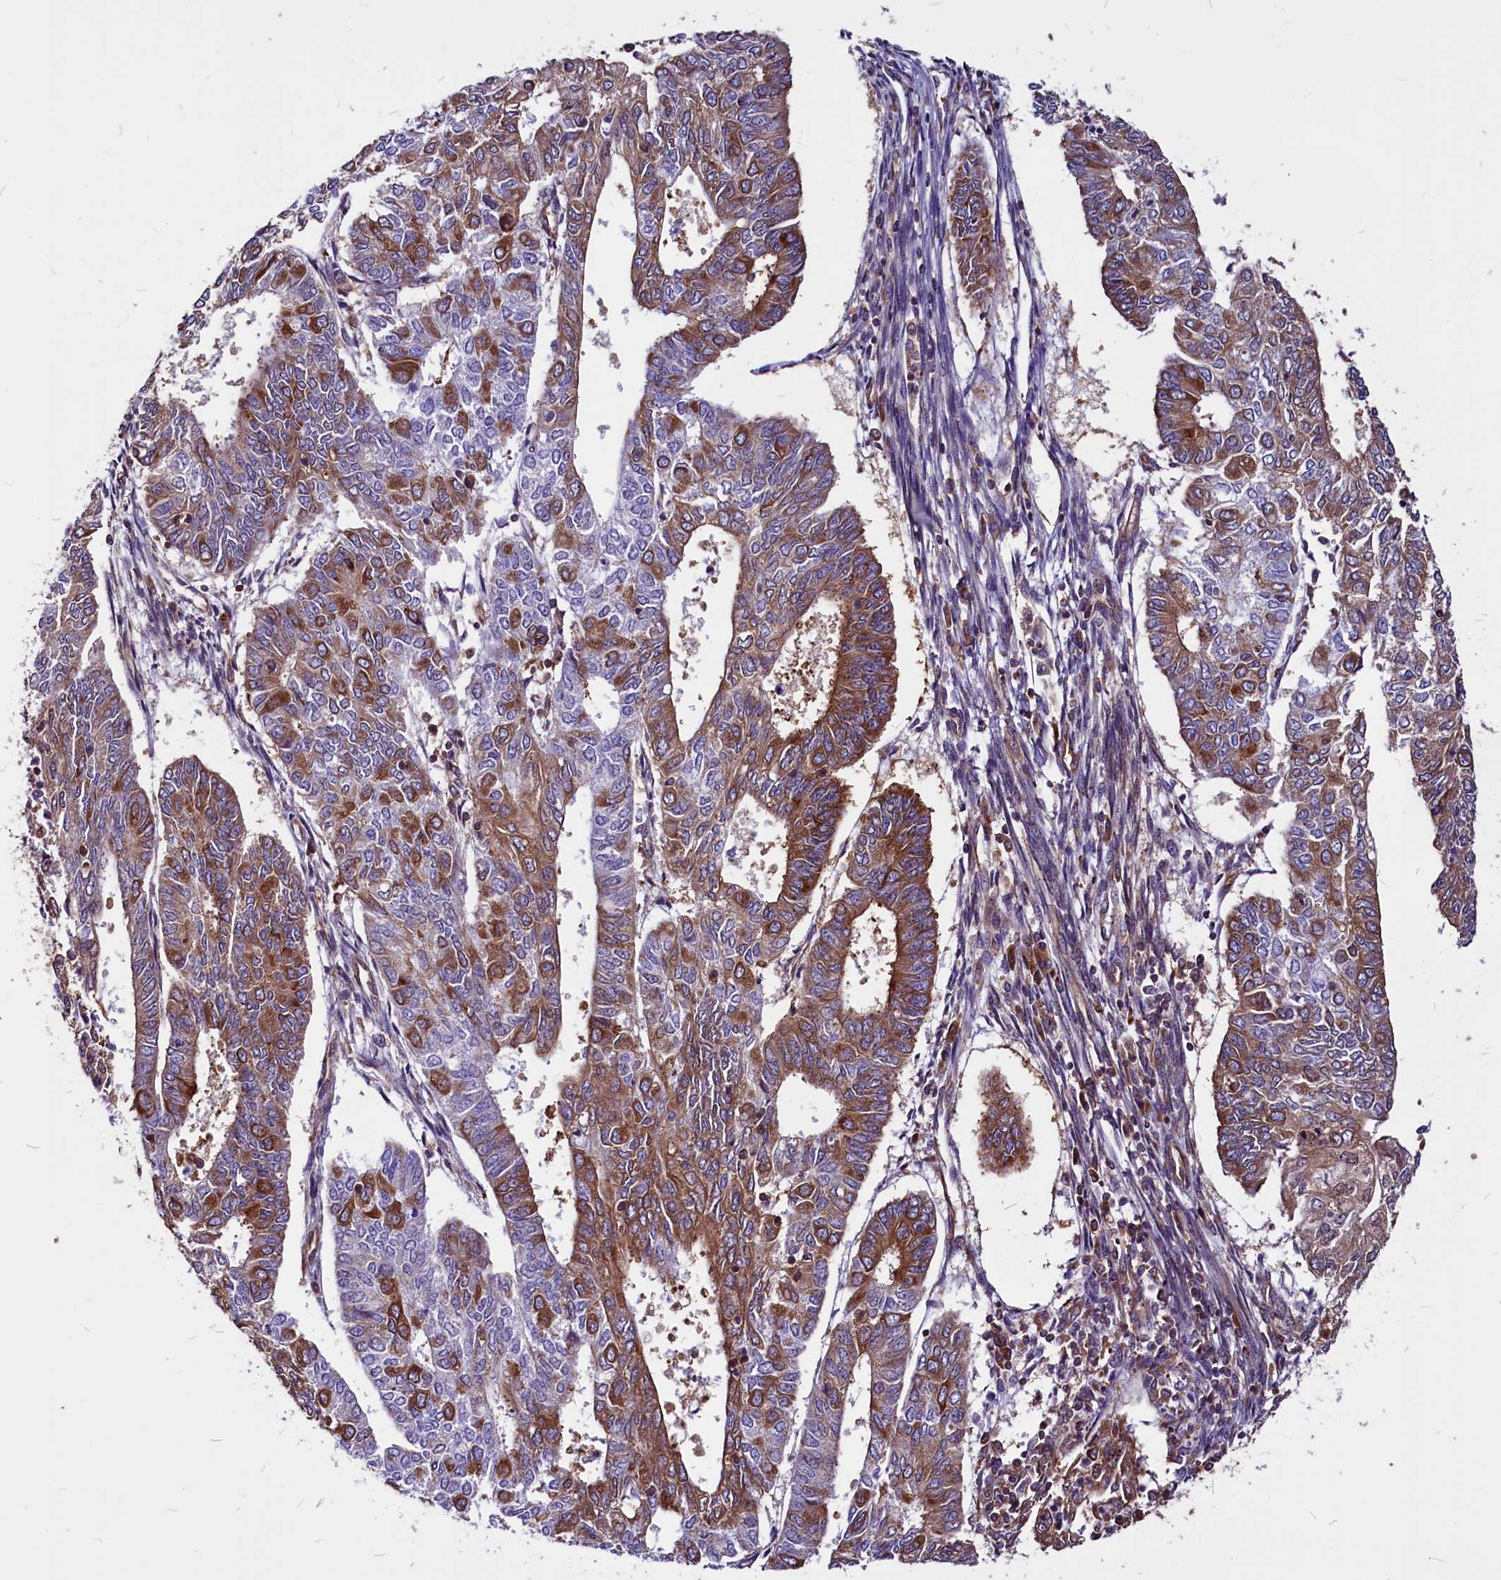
{"staining": {"intensity": "moderate", "quantity": ">75%", "location": "cytoplasmic/membranous"}, "tissue": "endometrial cancer", "cell_type": "Tumor cells", "image_type": "cancer", "snomed": [{"axis": "morphology", "description": "Adenocarcinoma, NOS"}, {"axis": "topography", "description": "Endometrium"}], "caption": "Endometrial cancer (adenocarcinoma) was stained to show a protein in brown. There is medium levels of moderate cytoplasmic/membranous staining in approximately >75% of tumor cells.", "gene": "EIF3G", "patient": {"sex": "female", "age": 68}}